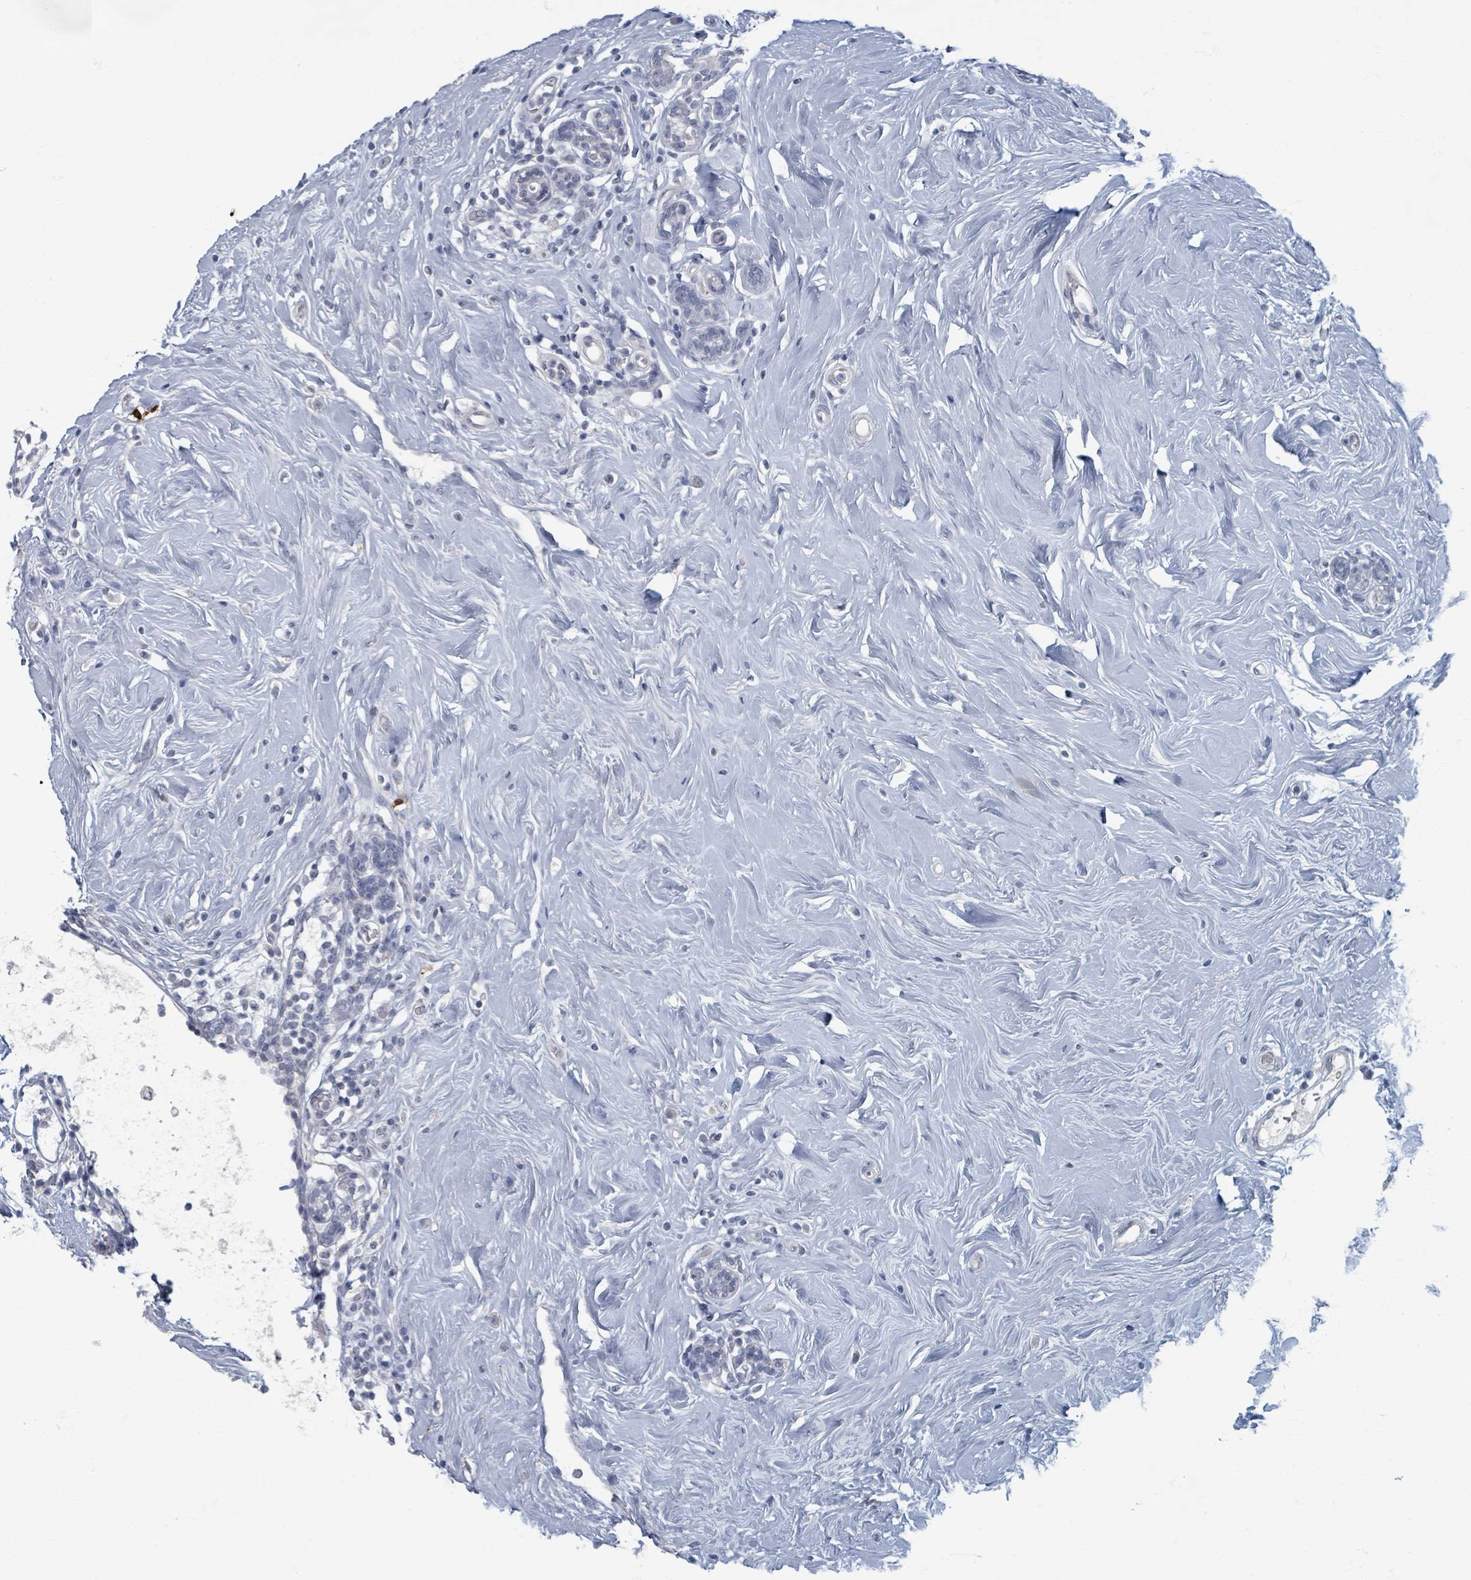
{"staining": {"intensity": "negative", "quantity": "none", "location": "none"}, "tissue": "breast cancer", "cell_type": "Tumor cells", "image_type": "cancer", "snomed": [{"axis": "morphology", "description": "Lobular carcinoma"}, {"axis": "topography", "description": "Breast"}], "caption": "An image of lobular carcinoma (breast) stained for a protein reveals no brown staining in tumor cells.", "gene": "WNT11", "patient": {"sex": "female", "age": 58}}